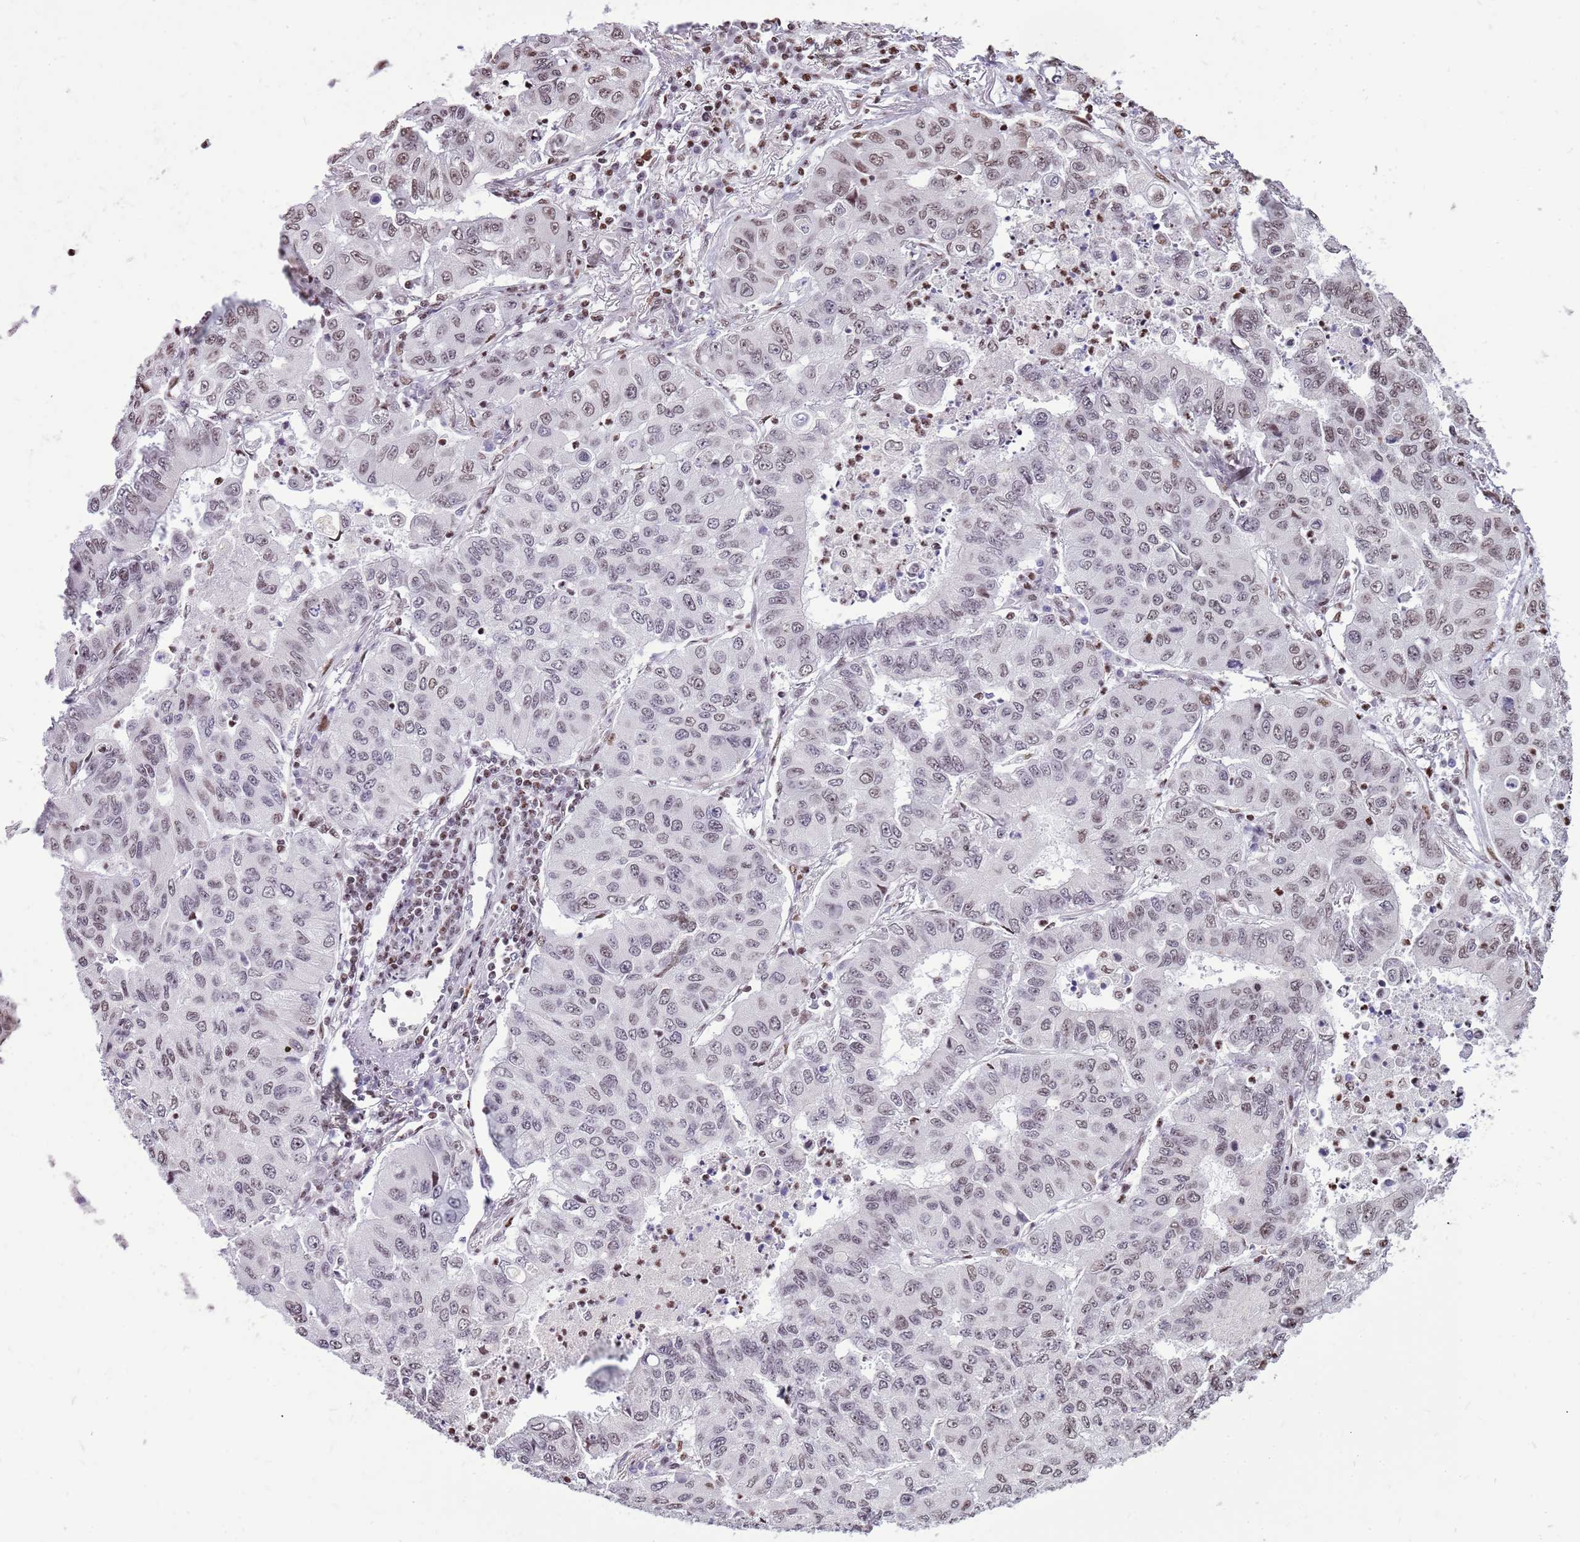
{"staining": {"intensity": "weak", "quantity": "<25%", "location": "nuclear"}, "tissue": "lung cancer", "cell_type": "Tumor cells", "image_type": "cancer", "snomed": [{"axis": "morphology", "description": "Squamous cell carcinoma, NOS"}, {"axis": "topography", "description": "Lung"}], "caption": "This image is of lung squamous cell carcinoma stained with immunohistochemistry (IHC) to label a protein in brown with the nuclei are counter-stained blue. There is no positivity in tumor cells.", "gene": "WASHC4", "patient": {"sex": "male", "age": 74}}